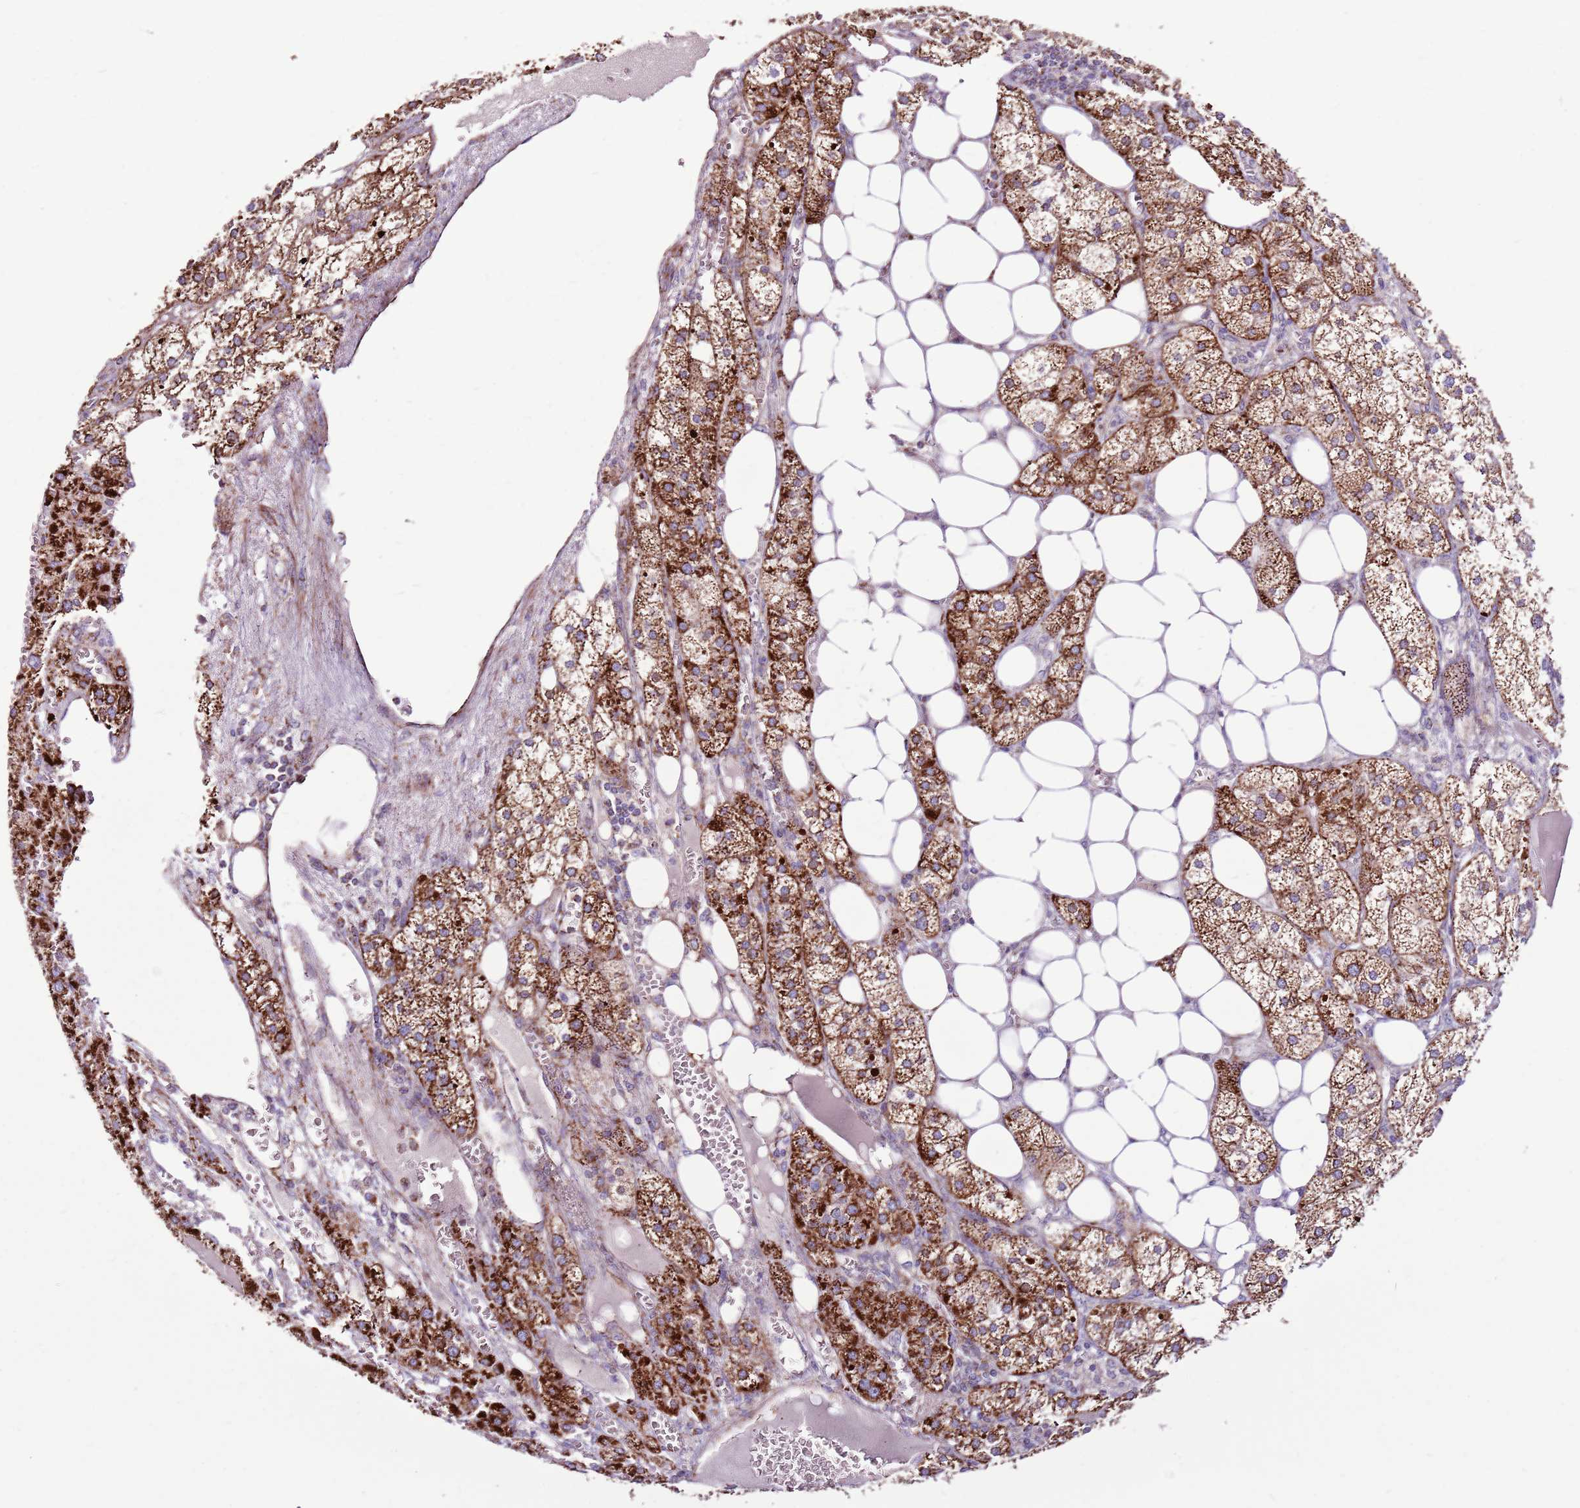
{"staining": {"intensity": "strong", "quantity": ">75%", "location": "cytoplasmic/membranous"}, "tissue": "adrenal gland", "cell_type": "Glandular cells", "image_type": "normal", "snomed": [{"axis": "morphology", "description": "Normal tissue, NOS"}, {"axis": "topography", "description": "Adrenal gland"}], "caption": "The micrograph displays a brown stain indicating the presence of a protein in the cytoplasmic/membranous of glandular cells in adrenal gland. The staining was performed using DAB, with brown indicating positive protein expression. Nuclei are stained blue with hematoxylin.", "gene": "HECTD4", "patient": {"sex": "female", "age": 61}}